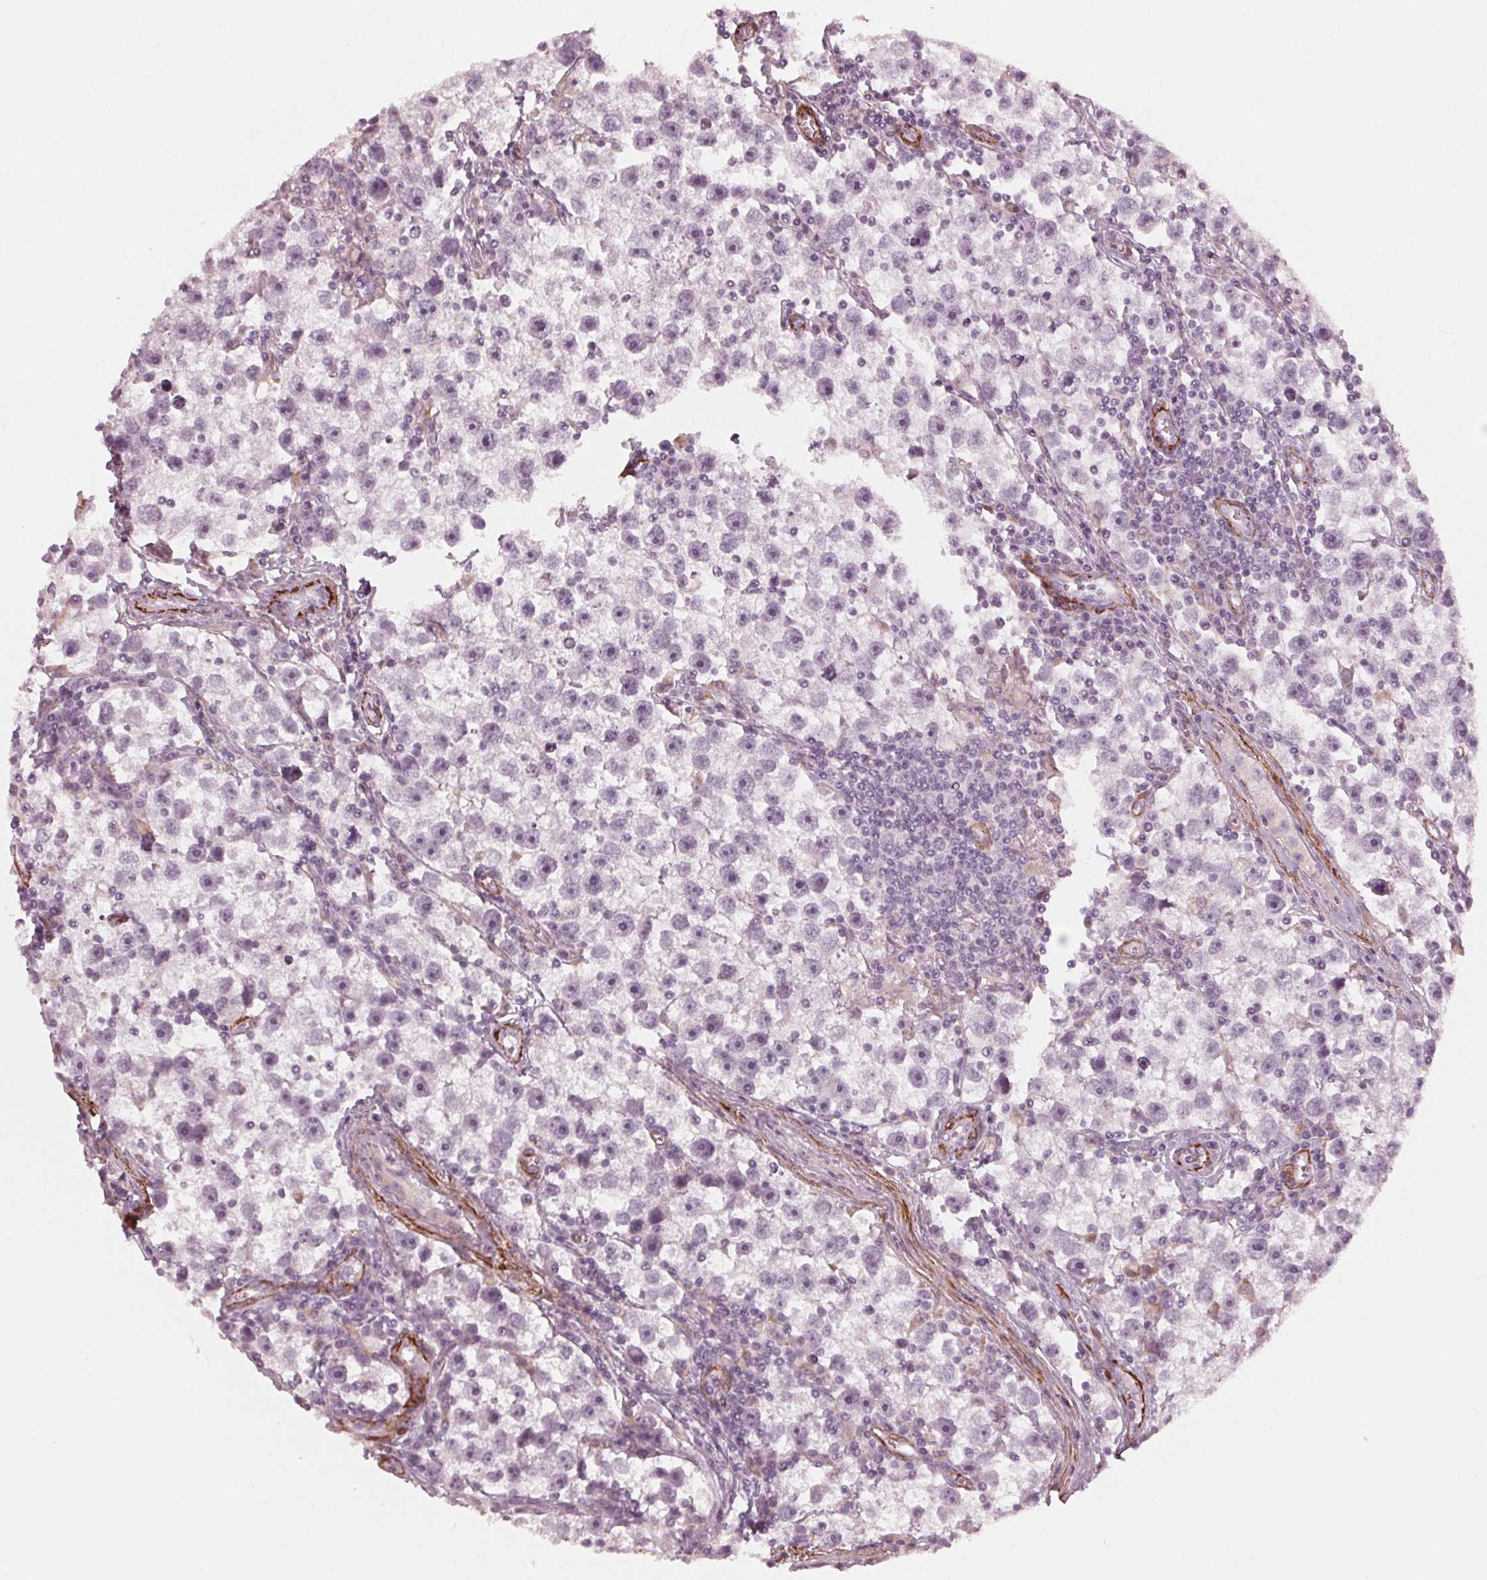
{"staining": {"intensity": "negative", "quantity": "none", "location": "none"}, "tissue": "testis cancer", "cell_type": "Tumor cells", "image_type": "cancer", "snomed": [{"axis": "morphology", "description": "Seminoma, NOS"}, {"axis": "topography", "description": "Testis"}], "caption": "Immunohistochemistry (IHC) photomicrograph of testis cancer (seminoma) stained for a protein (brown), which demonstrates no expression in tumor cells.", "gene": "MIER3", "patient": {"sex": "male", "age": 30}}